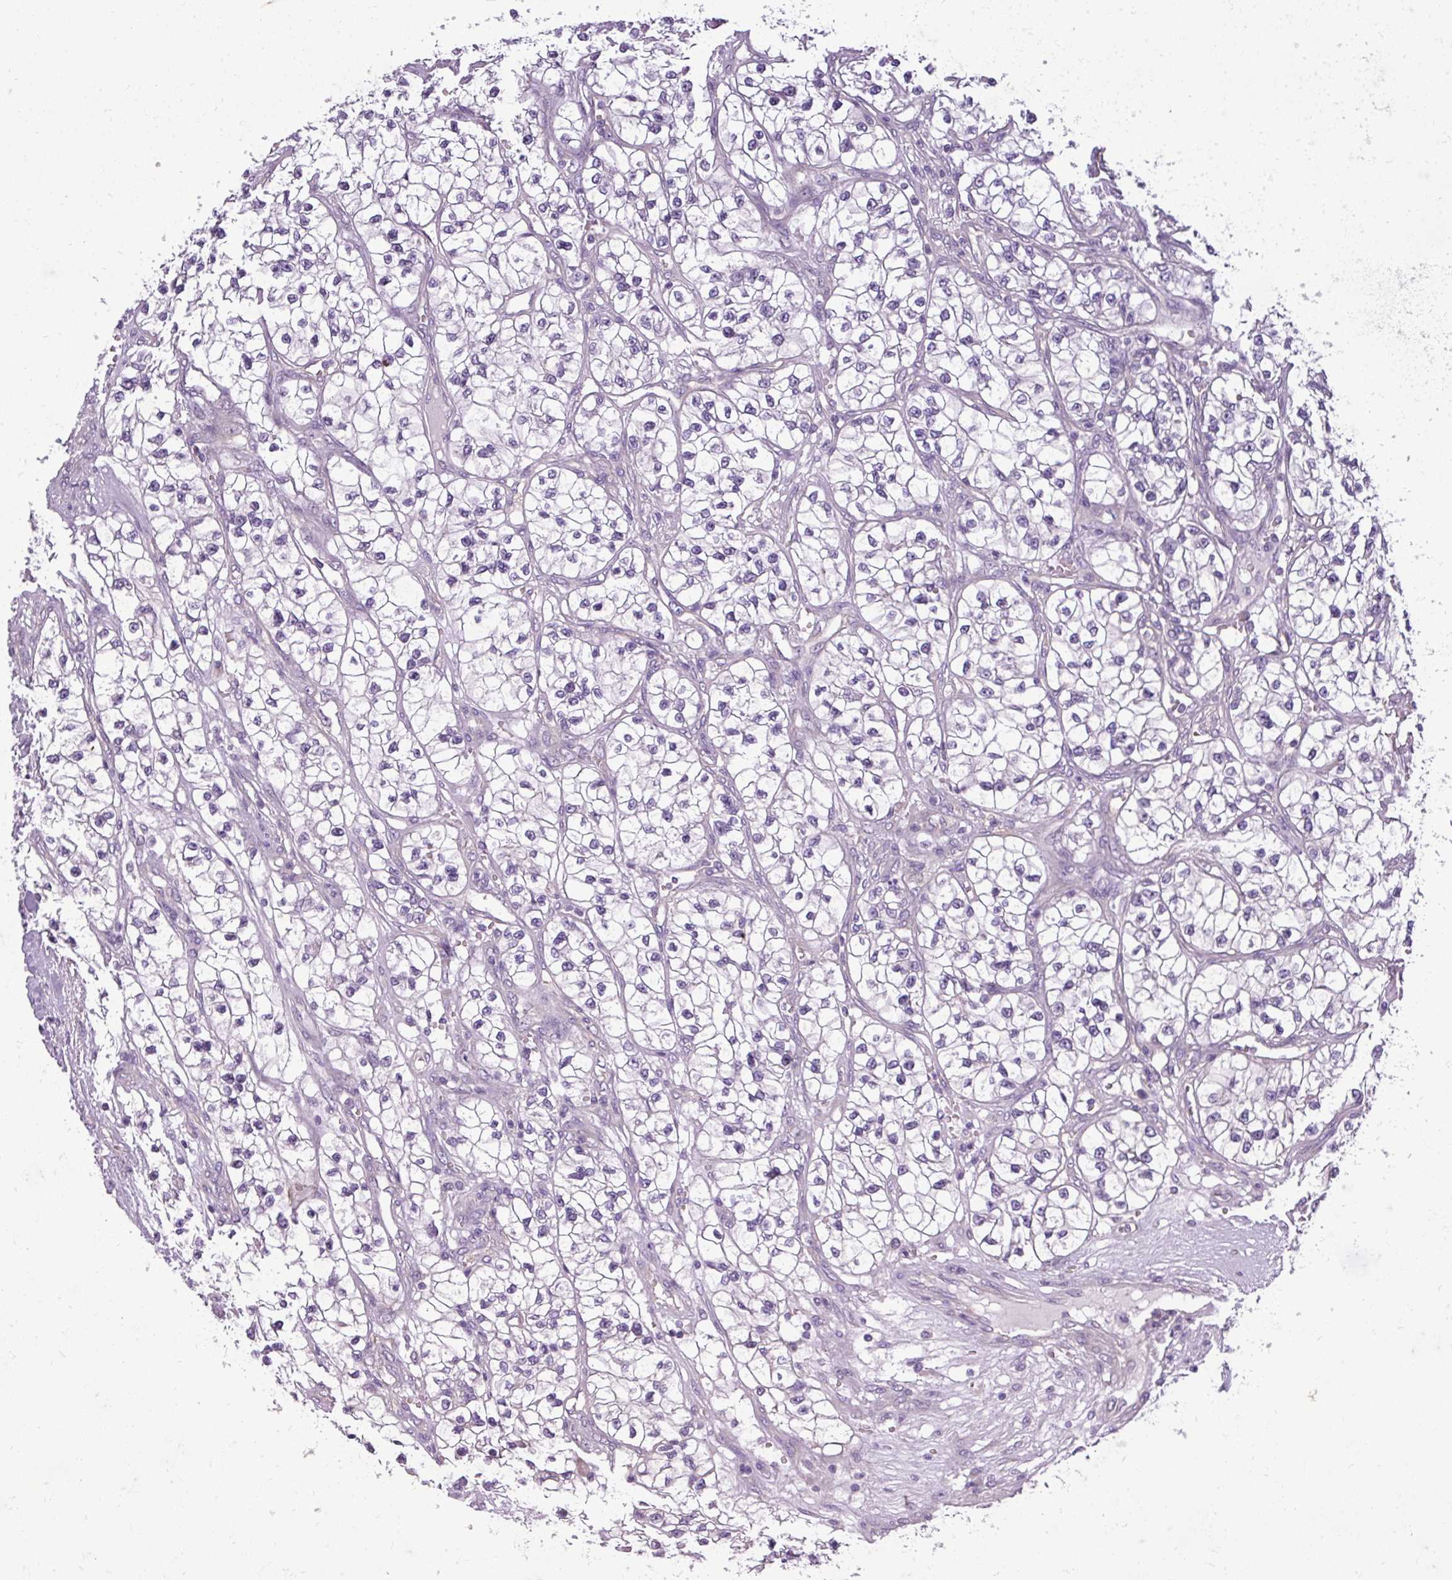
{"staining": {"intensity": "negative", "quantity": "none", "location": "none"}, "tissue": "renal cancer", "cell_type": "Tumor cells", "image_type": "cancer", "snomed": [{"axis": "morphology", "description": "Adenocarcinoma, NOS"}, {"axis": "topography", "description": "Kidney"}], "caption": "Protein analysis of adenocarcinoma (renal) displays no significant expression in tumor cells.", "gene": "DNAAF9", "patient": {"sex": "female", "age": 57}}